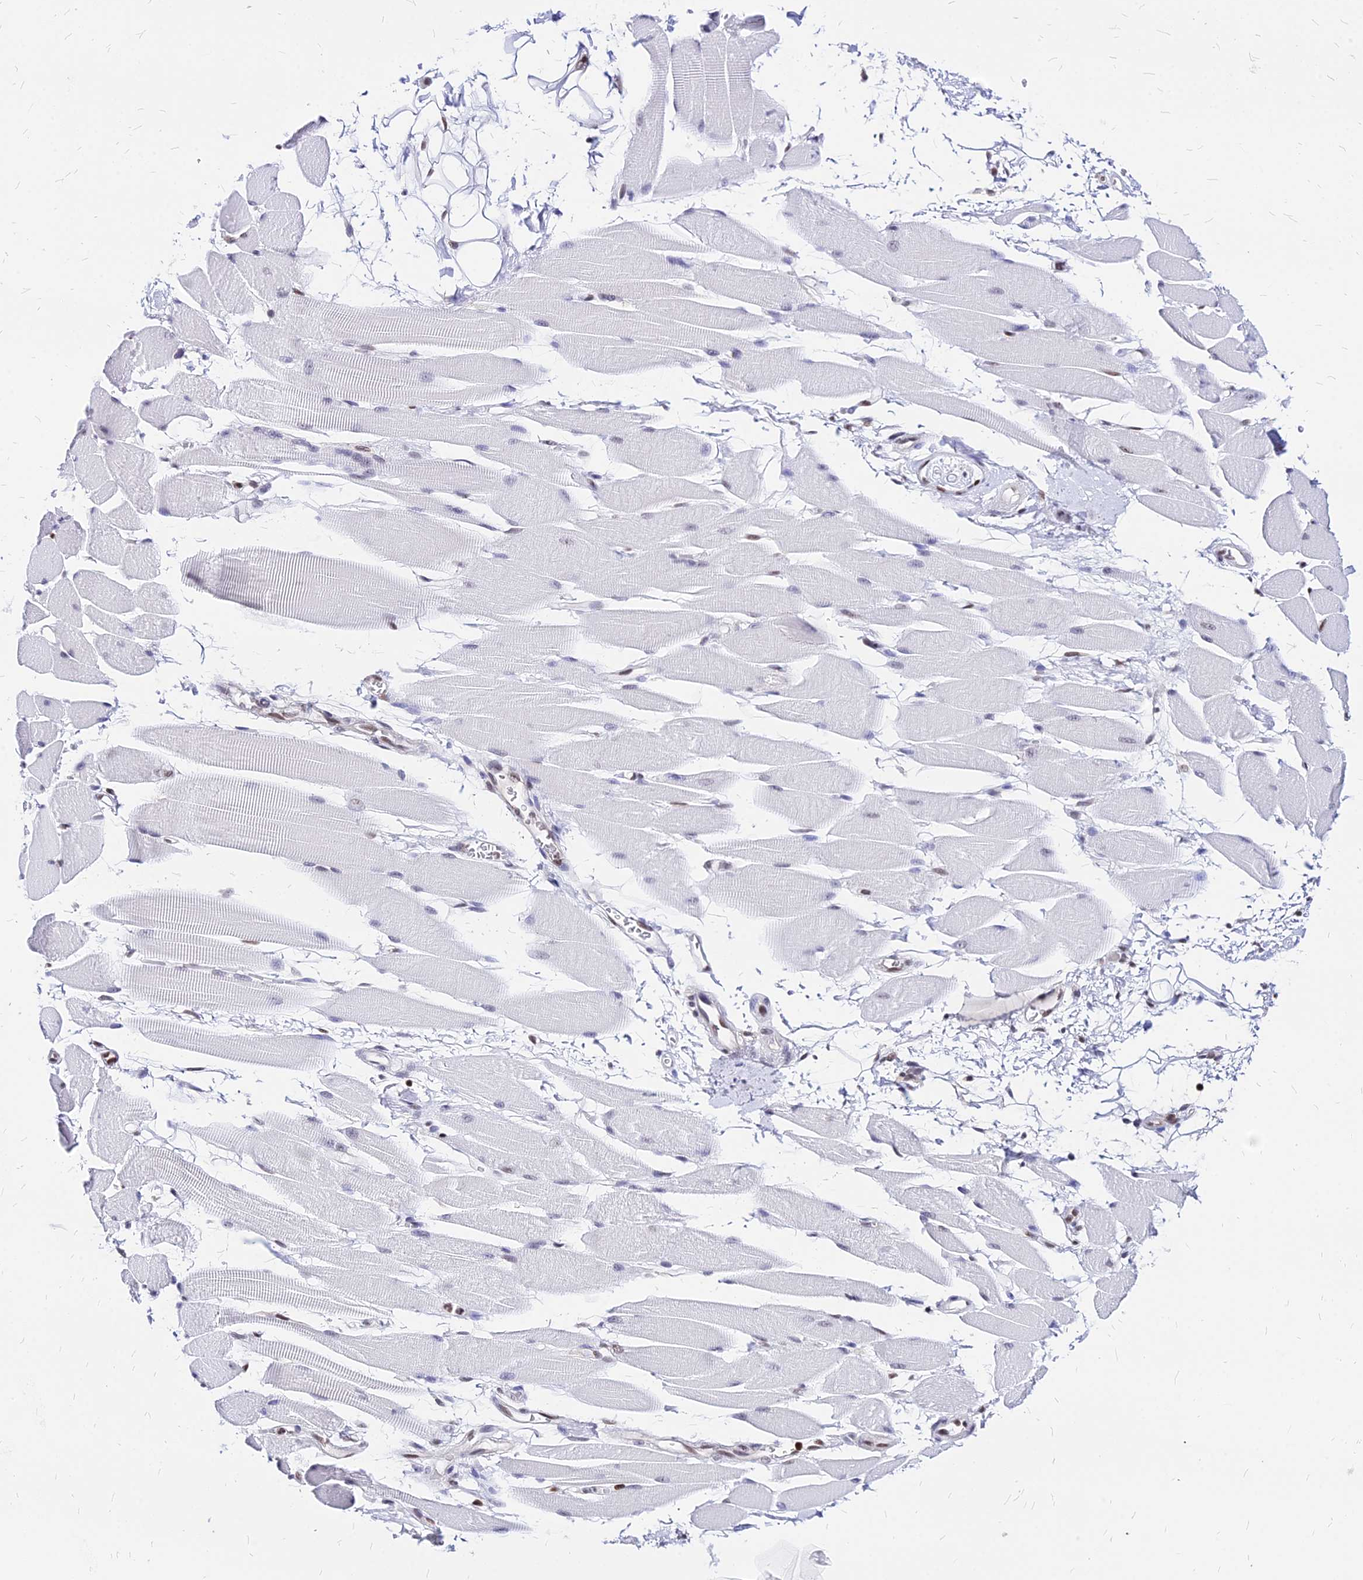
{"staining": {"intensity": "negative", "quantity": "none", "location": "none"}, "tissue": "skeletal muscle", "cell_type": "Myocytes", "image_type": "normal", "snomed": [{"axis": "morphology", "description": "Normal tissue, NOS"}, {"axis": "topography", "description": "Skeletal muscle"}, {"axis": "topography", "description": "Oral tissue"}, {"axis": "topography", "description": "Peripheral nerve tissue"}], "caption": "Immunohistochemistry image of normal skeletal muscle stained for a protein (brown), which reveals no positivity in myocytes.", "gene": "PAXX", "patient": {"sex": "female", "age": 84}}